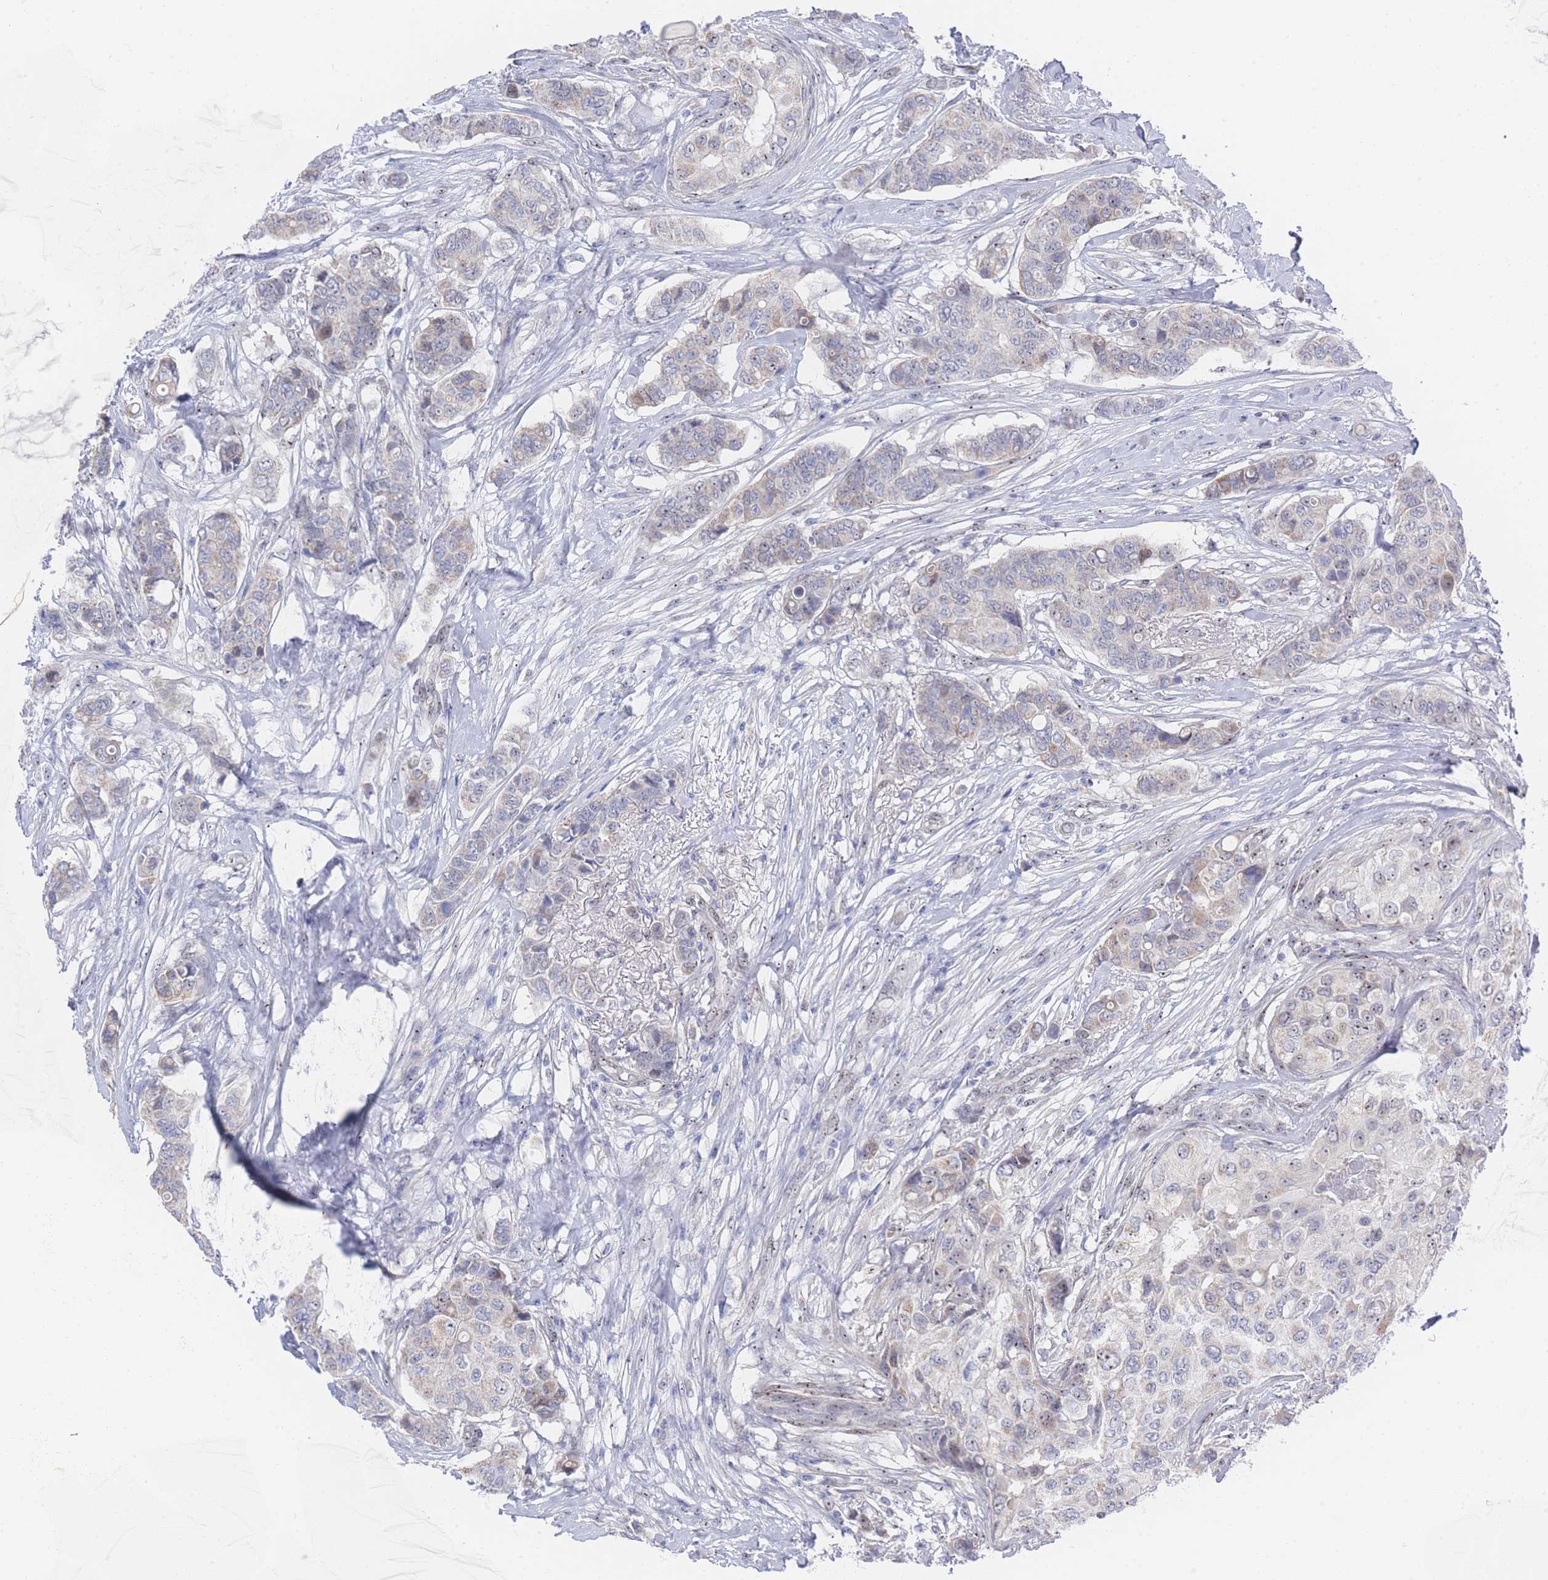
{"staining": {"intensity": "weak", "quantity": "<25%", "location": "cytoplasmic/membranous,nuclear"}, "tissue": "breast cancer", "cell_type": "Tumor cells", "image_type": "cancer", "snomed": [{"axis": "morphology", "description": "Lobular carcinoma"}, {"axis": "topography", "description": "Breast"}], "caption": "DAB immunohistochemical staining of human breast cancer exhibits no significant expression in tumor cells.", "gene": "ZNF142", "patient": {"sex": "female", "age": 51}}